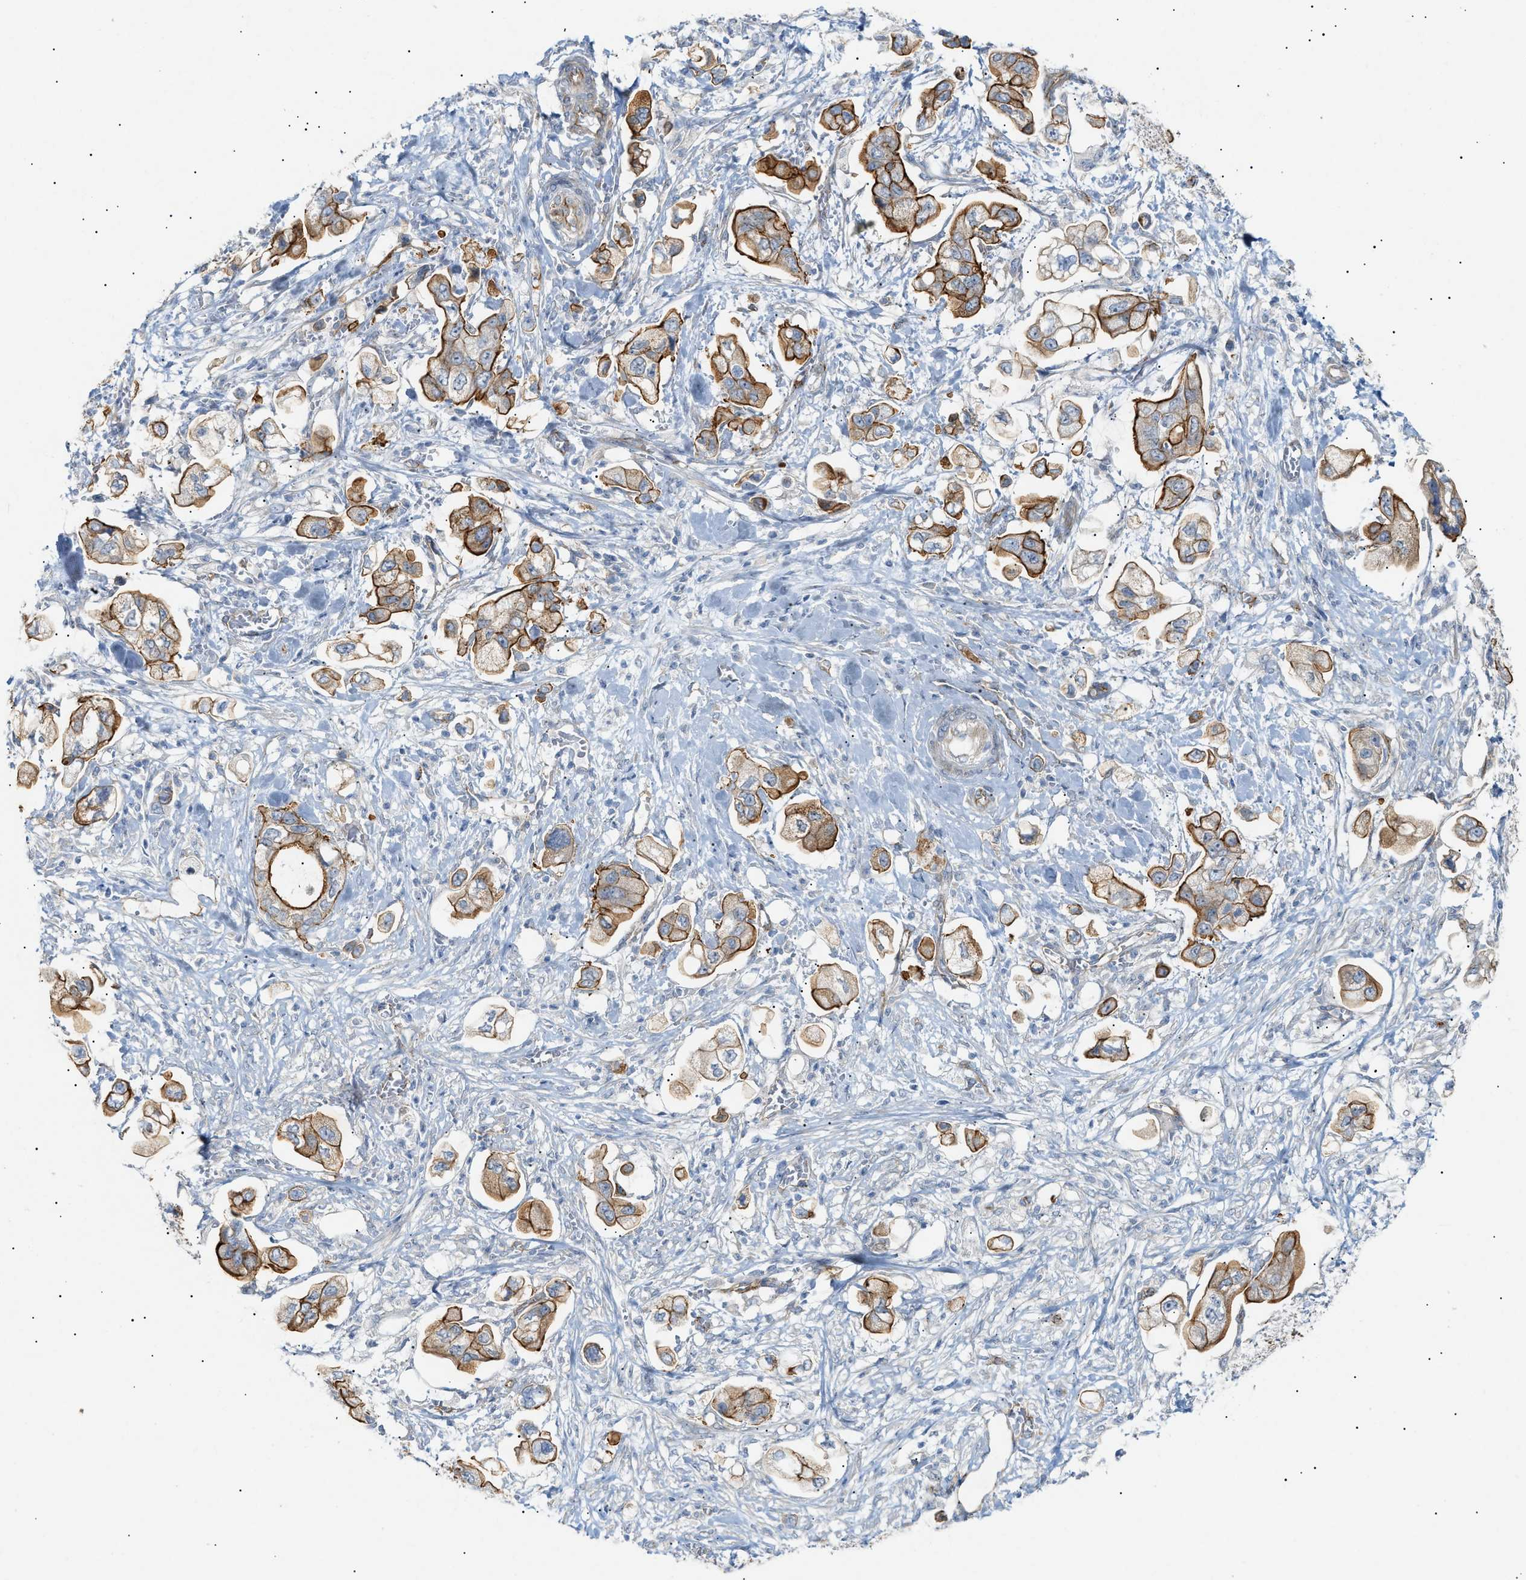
{"staining": {"intensity": "strong", "quantity": ">75%", "location": "cytoplasmic/membranous"}, "tissue": "stomach cancer", "cell_type": "Tumor cells", "image_type": "cancer", "snomed": [{"axis": "morphology", "description": "Adenocarcinoma, NOS"}, {"axis": "topography", "description": "Stomach"}], "caption": "An image of stomach cancer (adenocarcinoma) stained for a protein displays strong cytoplasmic/membranous brown staining in tumor cells.", "gene": "ZFHX2", "patient": {"sex": "male", "age": 62}}